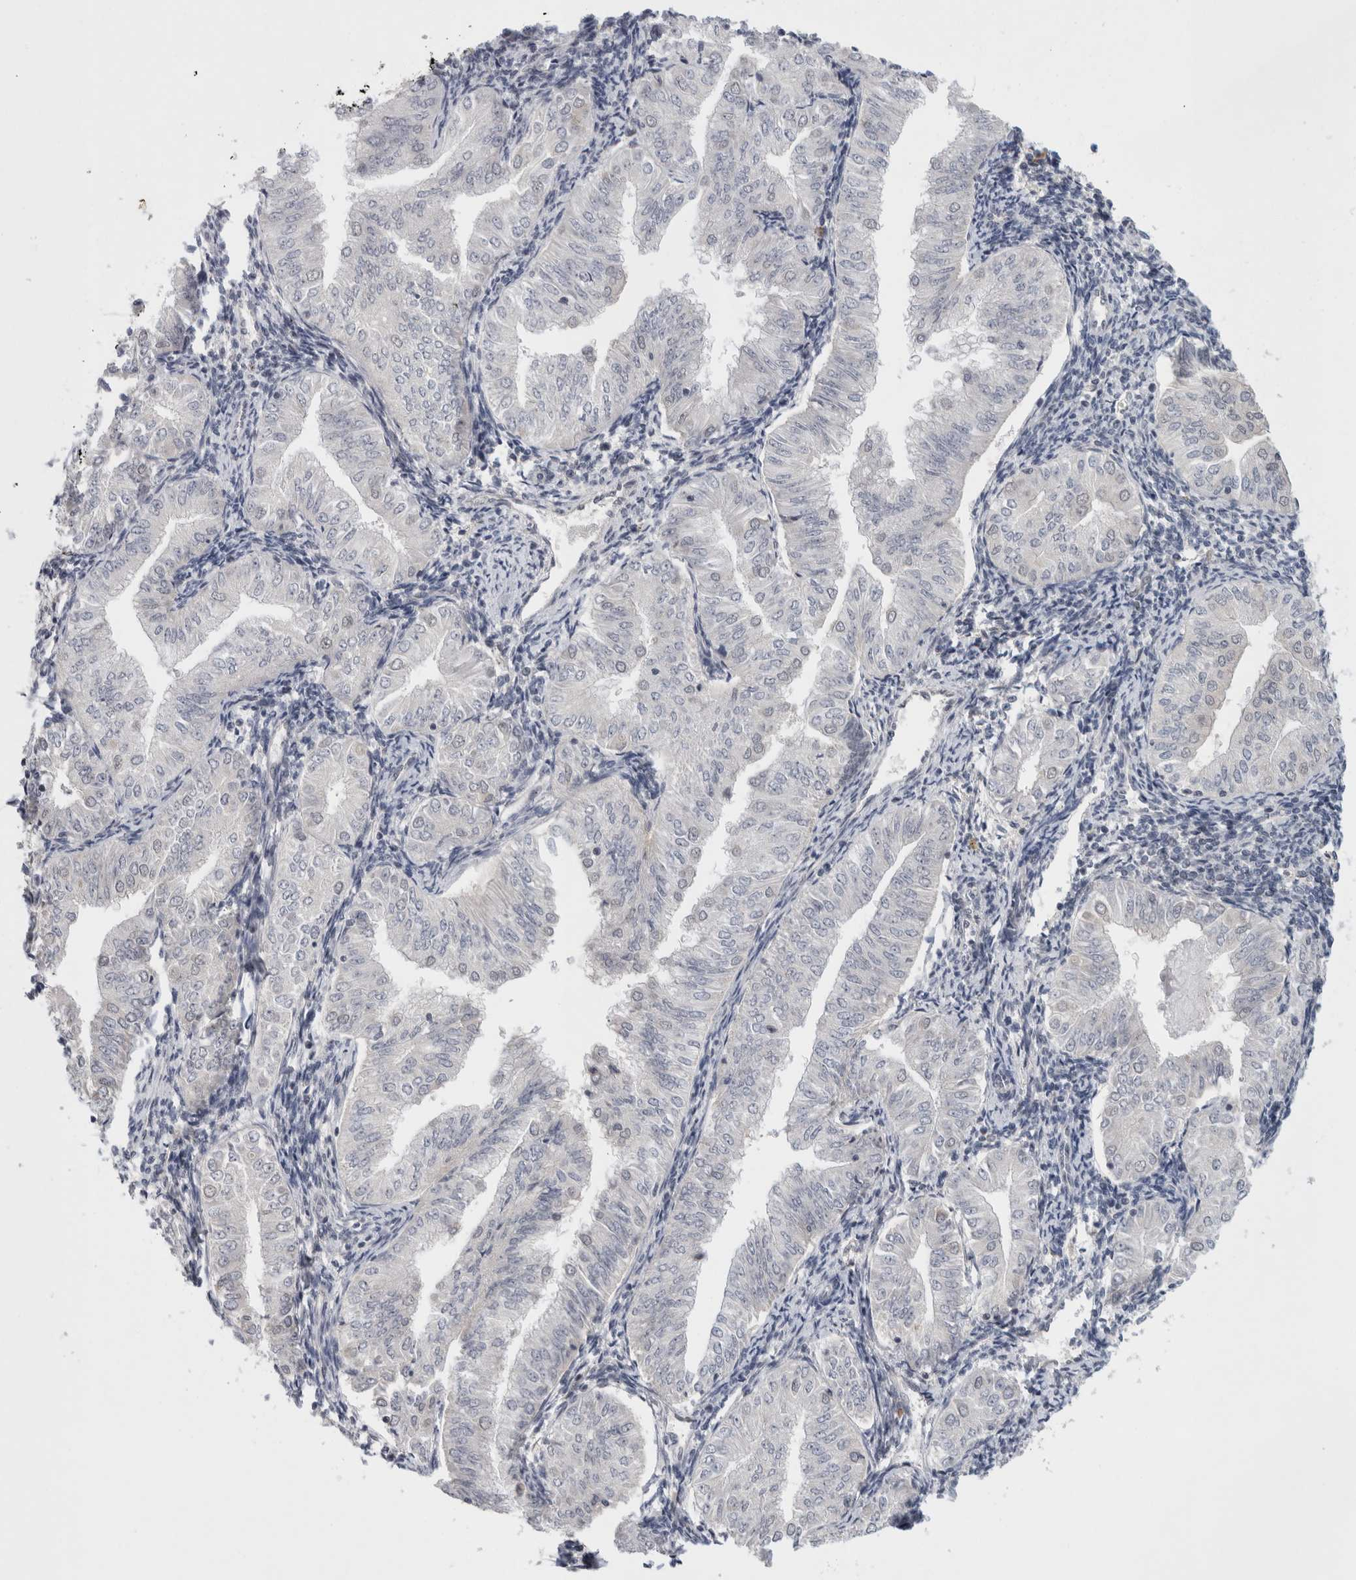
{"staining": {"intensity": "negative", "quantity": "none", "location": "none"}, "tissue": "endometrial cancer", "cell_type": "Tumor cells", "image_type": "cancer", "snomed": [{"axis": "morphology", "description": "Normal tissue, NOS"}, {"axis": "morphology", "description": "Adenocarcinoma, NOS"}, {"axis": "topography", "description": "Endometrium"}], "caption": "Tumor cells show no significant positivity in endometrial adenocarcinoma.", "gene": "HESX1", "patient": {"sex": "female", "age": 53}}